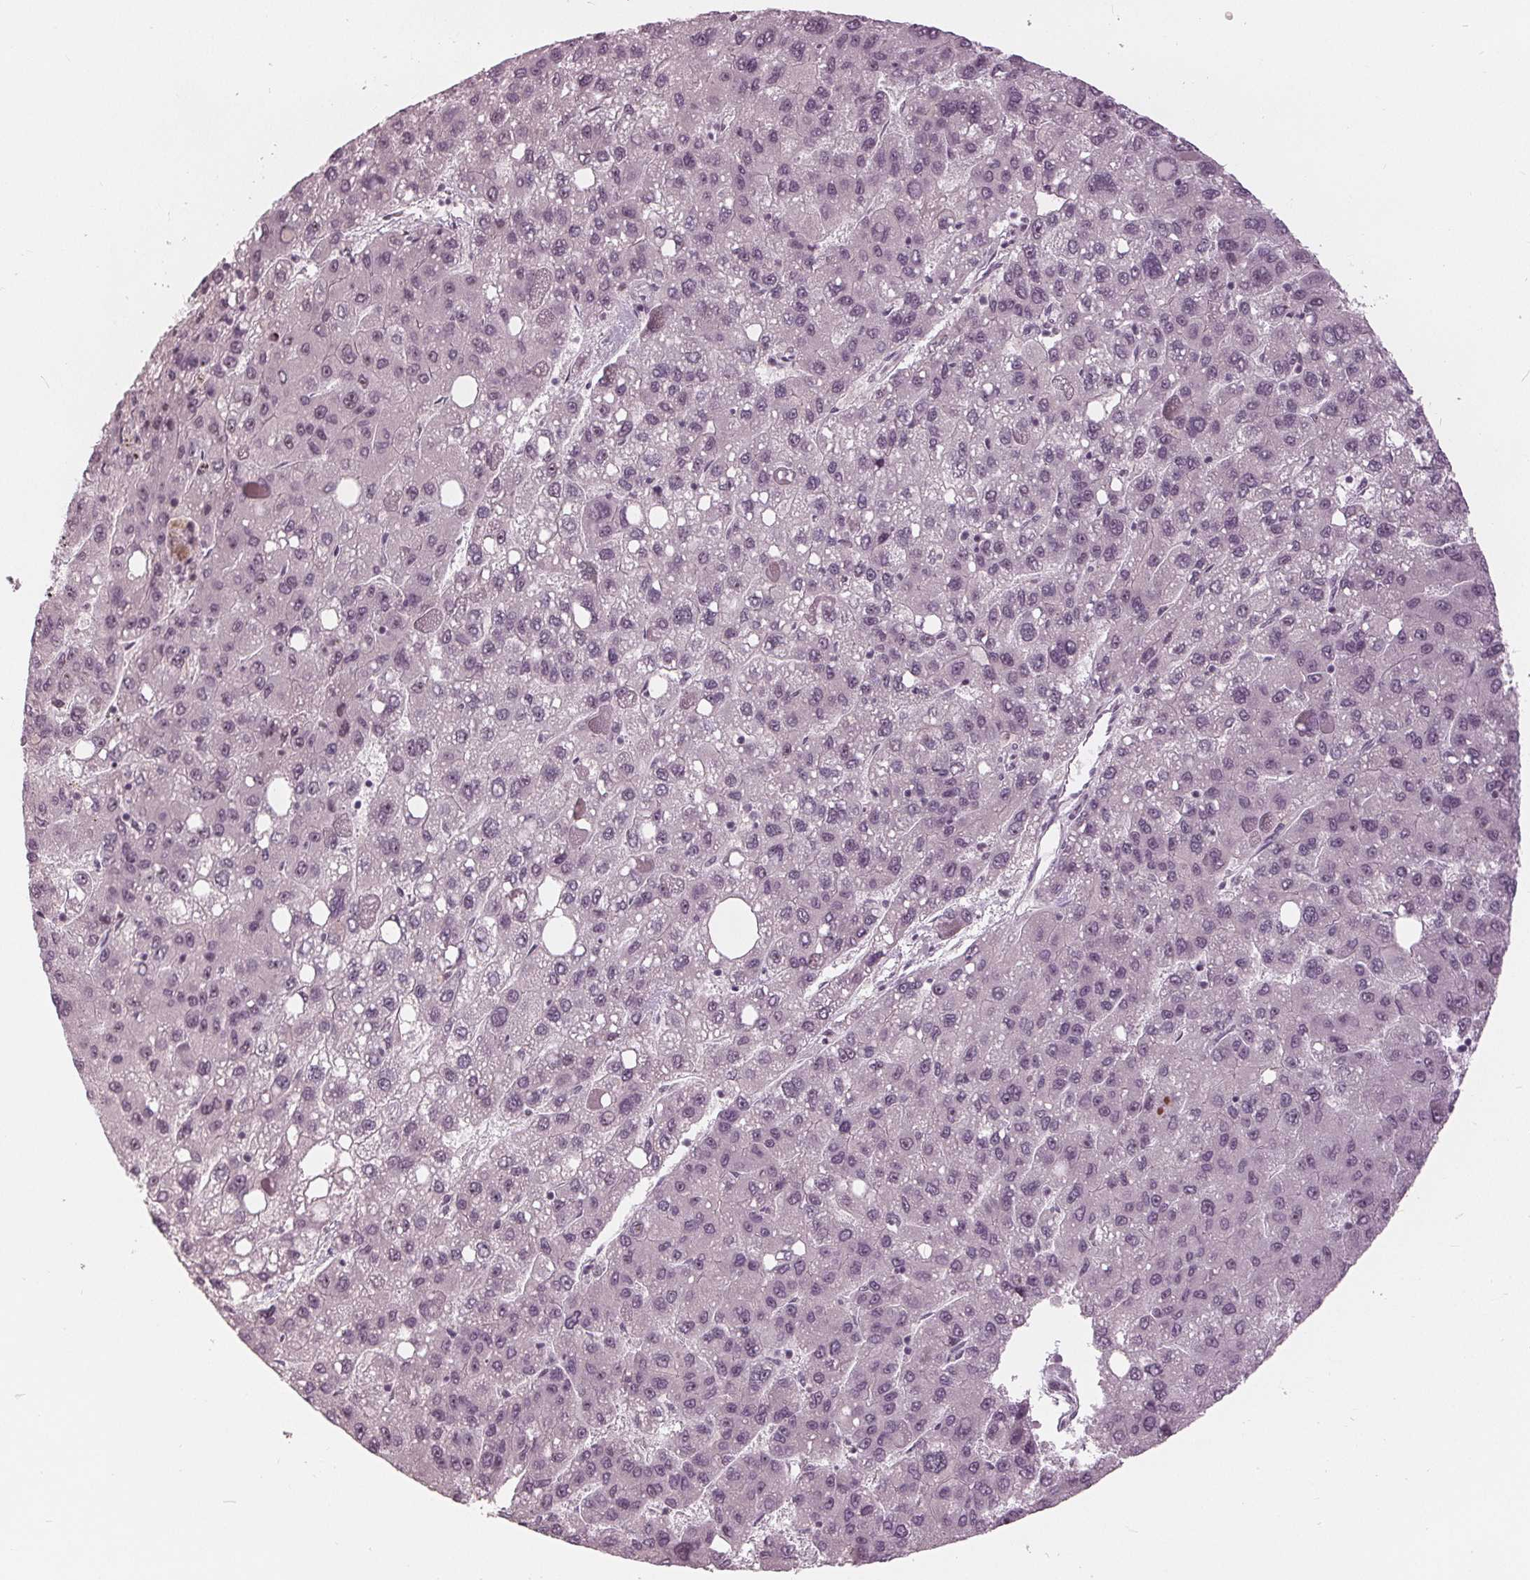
{"staining": {"intensity": "negative", "quantity": "none", "location": "none"}, "tissue": "liver cancer", "cell_type": "Tumor cells", "image_type": "cancer", "snomed": [{"axis": "morphology", "description": "Carcinoma, Hepatocellular, NOS"}, {"axis": "topography", "description": "Liver"}], "caption": "An IHC photomicrograph of liver cancer (hepatocellular carcinoma) is shown. There is no staining in tumor cells of liver cancer (hepatocellular carcinoma). (Immunohistochemistry (ihc), brightfield microscopy, high magnification).", "gene": "SLX4", "patient": {"sex": "female", "age": 82}}